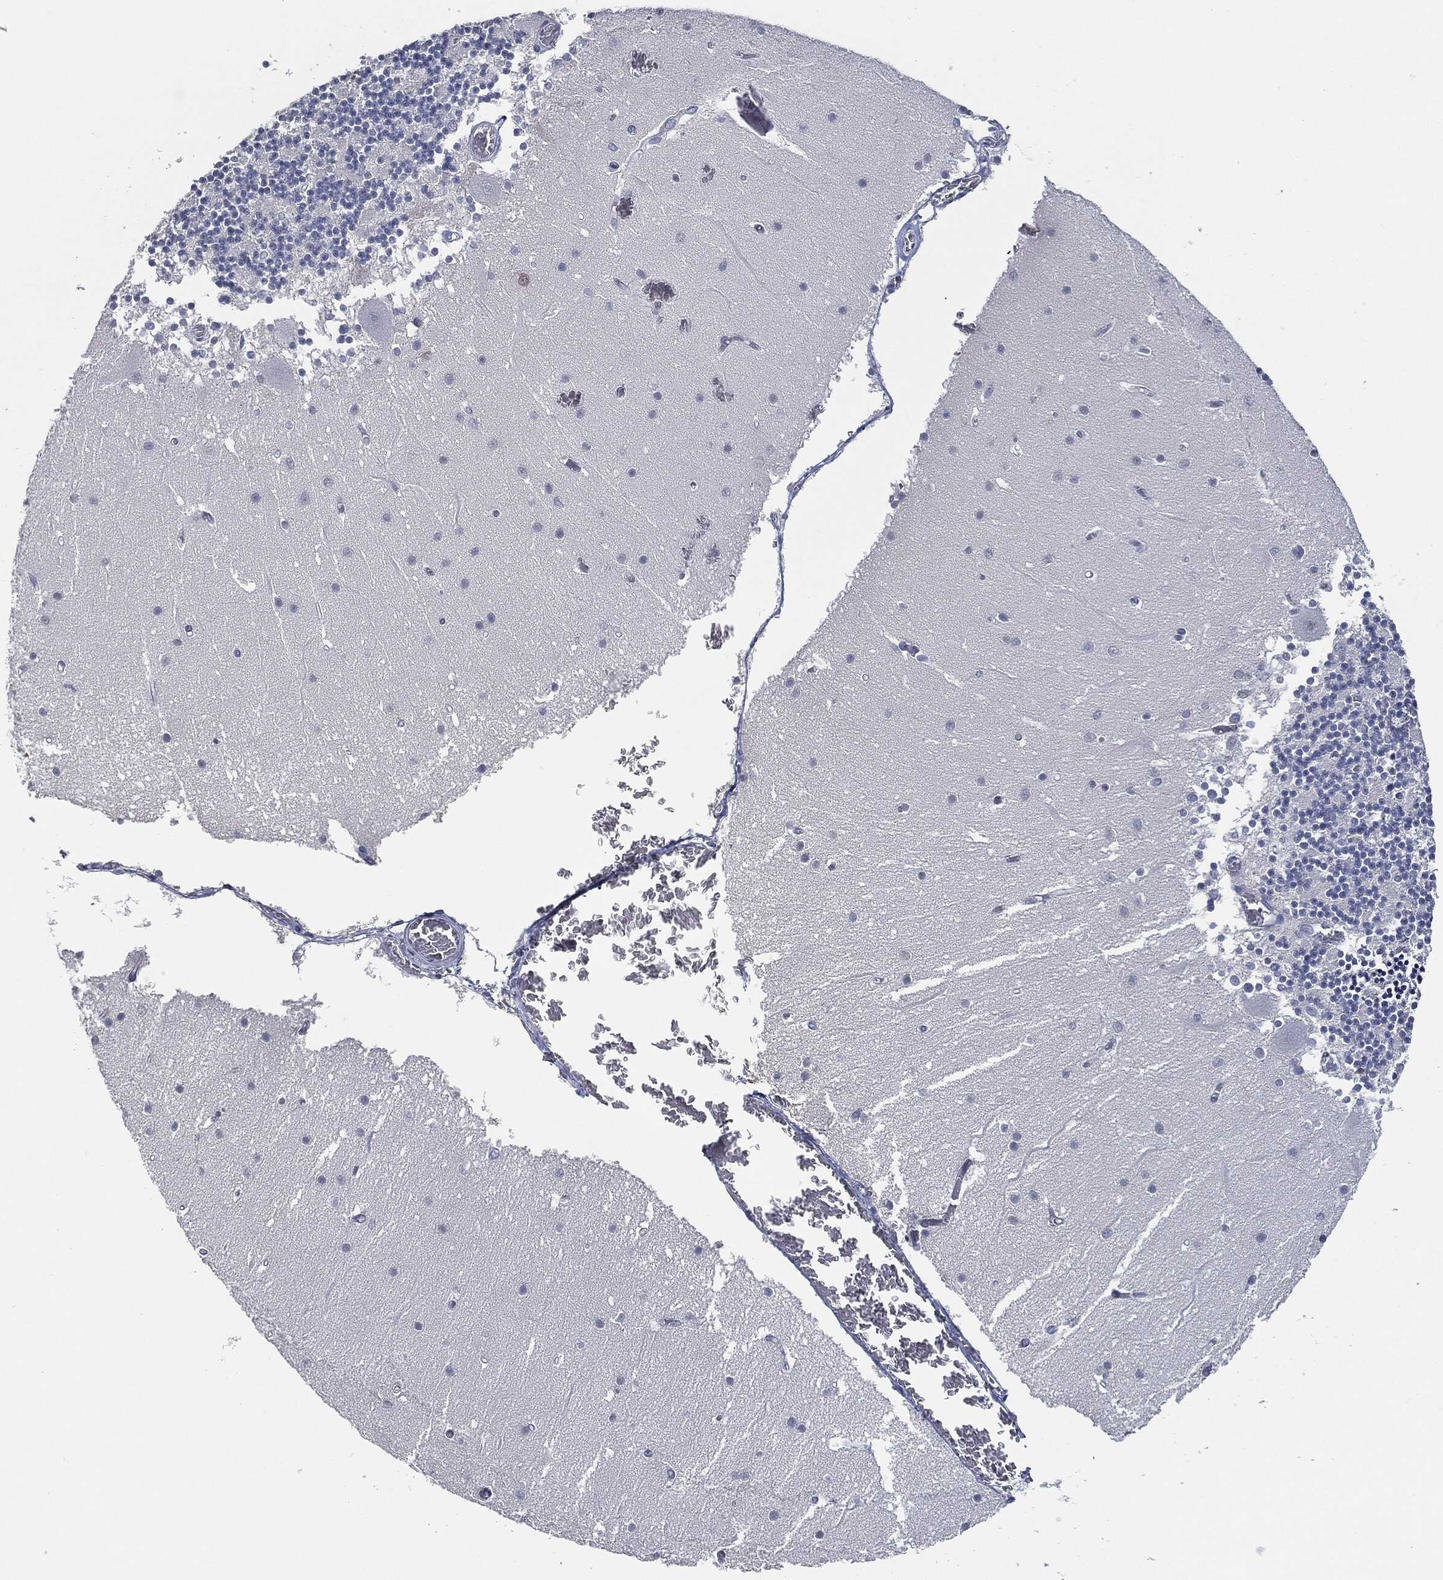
{"staining": {"intensity": "negative", "quantity": "none", "location": "none"}, "tissue": "cerebellum", "cell_type": "Cells in granular layer", "image_type": "normal", "snomed": [{"axis": "morphology", "description": "Normal tissue, NOS"}, {"axis": "topography", "description": "Cerebellum"}], "caption": "Immunohistochemistry (IHC) histopathology image of benign human cerebellum stained for a protein (brown), which exhibits no expression in cells in granular layer. The staining was performed using DAB (3,3'-diaminobenzidine) to visualize the protein expression in brown, while the nuclei were stained in blue with hematoxylin (Magnification: 20x).", "gene": "SIGLEC7", "patient": {"sex": "female", "age": 28}}